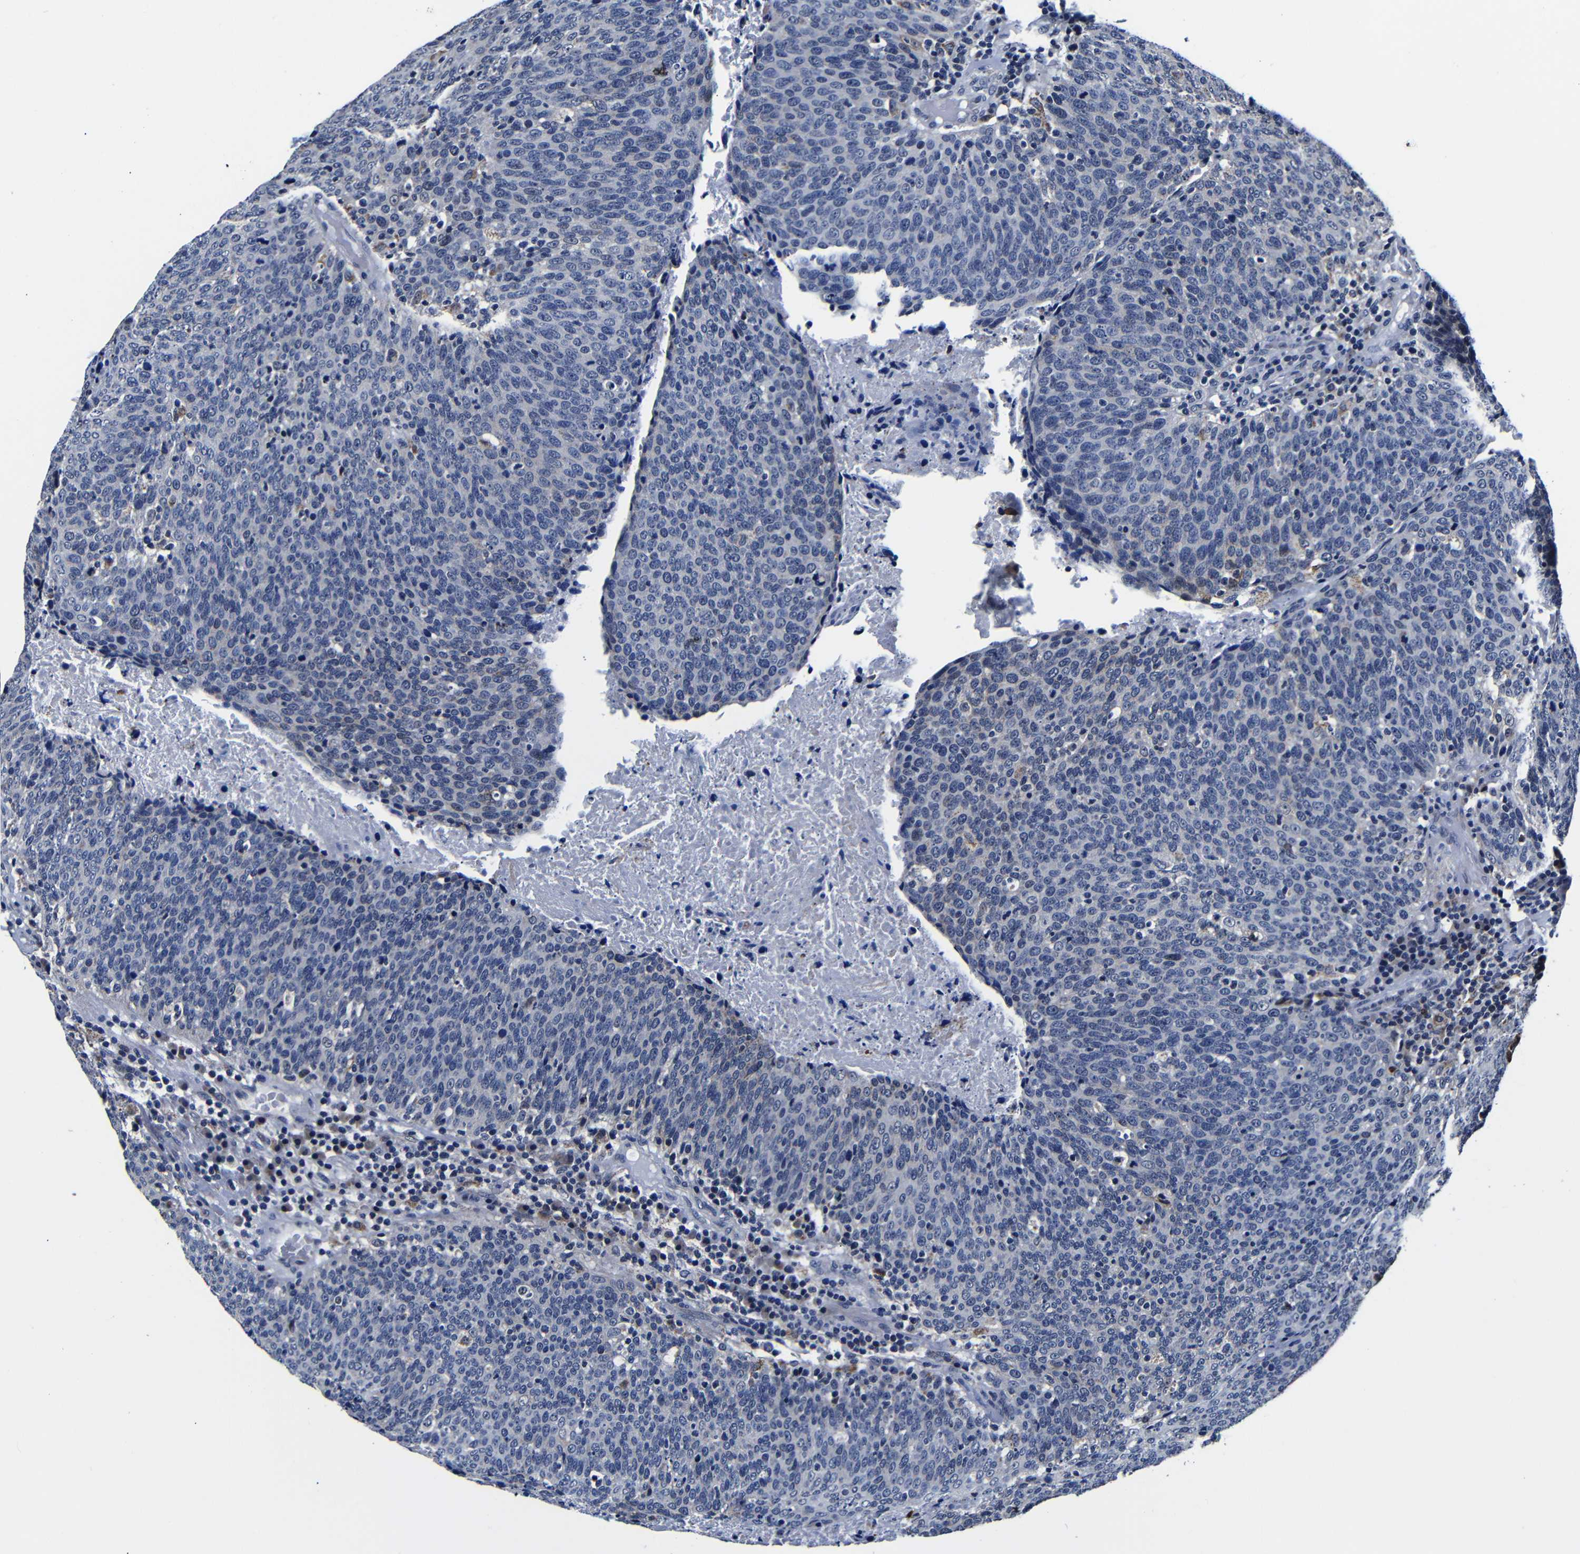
{"staining": {"intensity": "negative", "quantity": "none", "location": "none"}, "tissue": "head and neck cancer", "cell_type": "Tumor cells", "image_type": "cancer", "snomed": [{"axis": "morphology", "description": "Squamous cell carcinoma, NOS"}, {"axis": "morphology", "description": "Squamous cell carcinoma, metastatic, NOS"}, {"axis": "topography", "description": "Lymph node"}, {"axis": "topography", "description": "Head-Neck"}], "caption": "A micrograph of human head and neck cancer (squamous cell carcinoma) is negative for staining in tumor cells.", "gene": "DEPP1", "patient": {"sex": "male", "age": 62}}